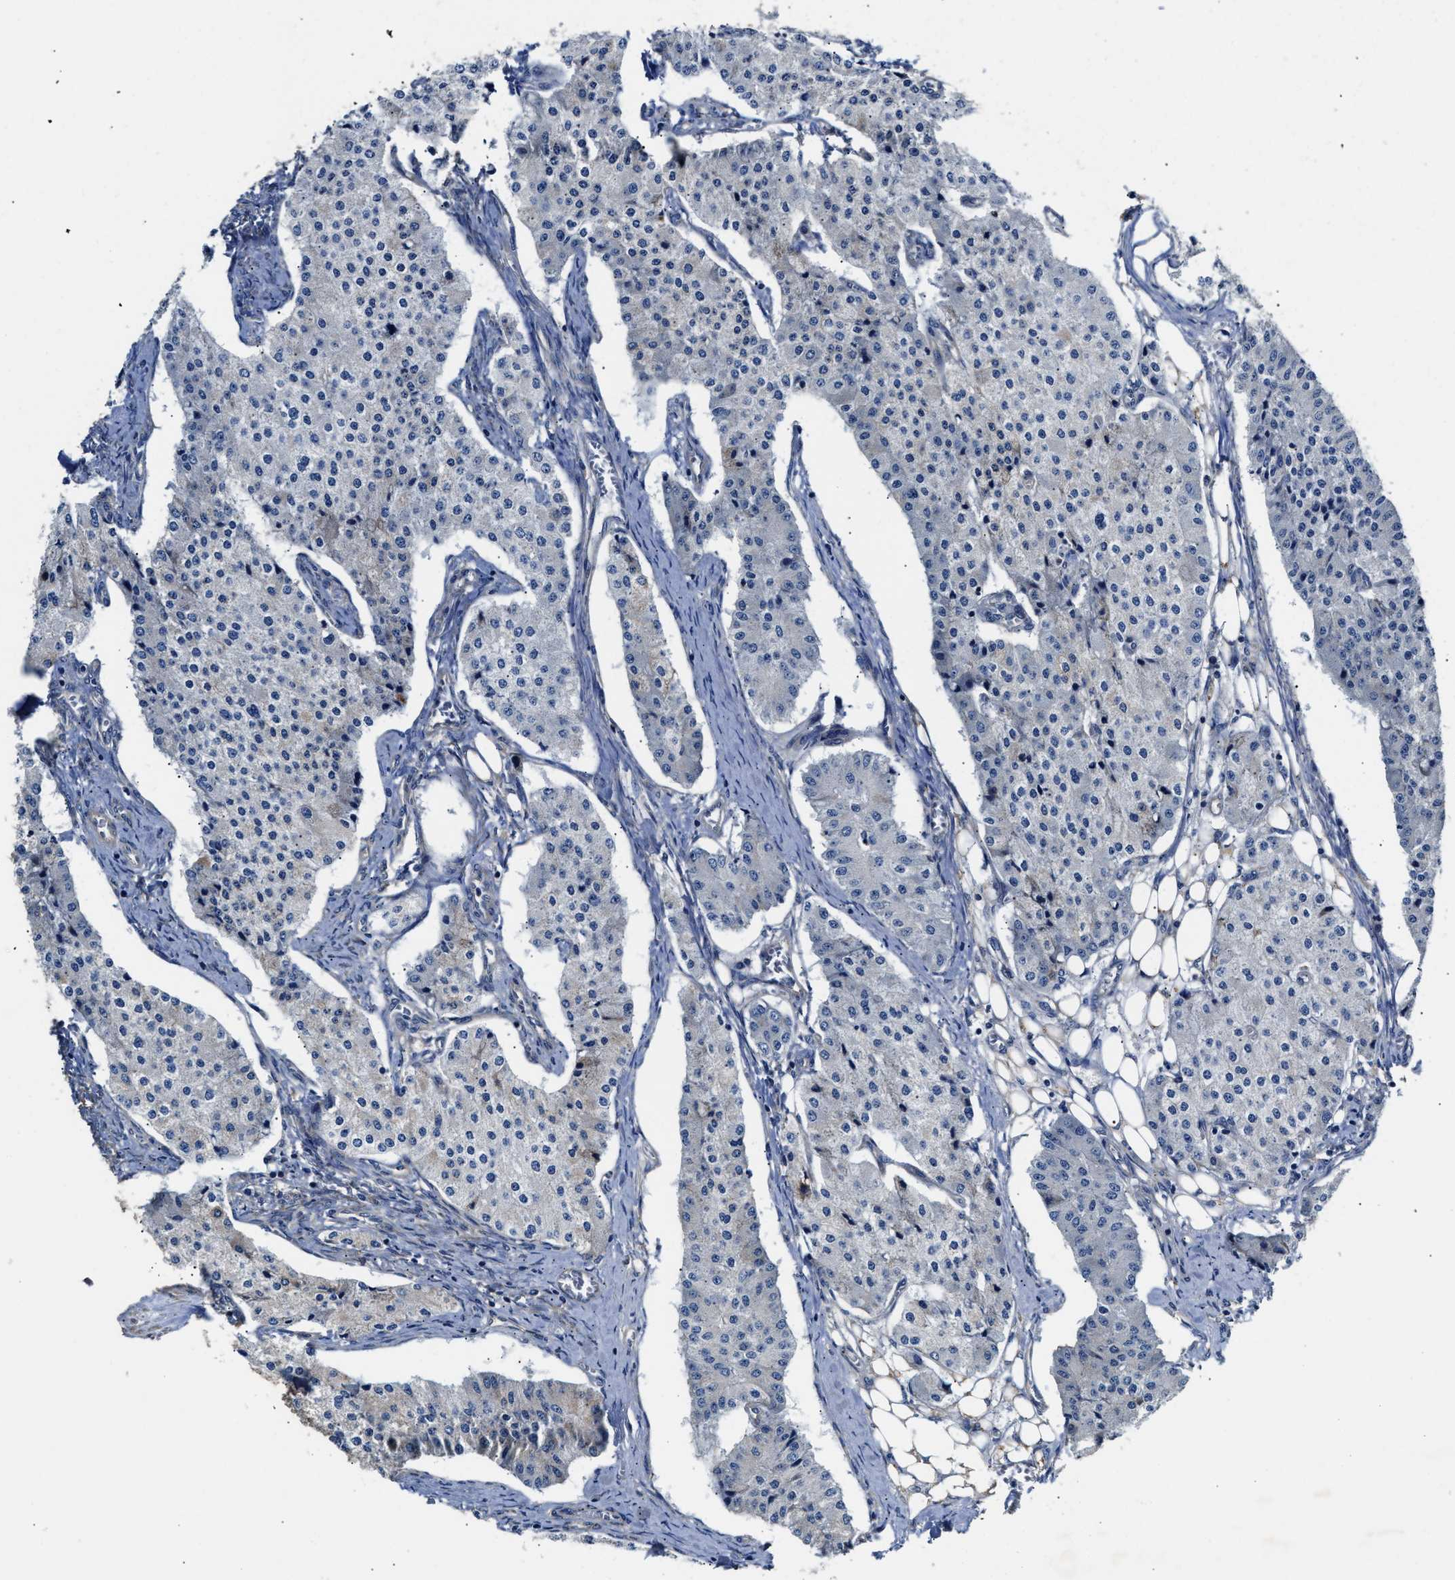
{"staining": {"intensity": "negative", "quantity": "none", "location": "none"}, "tissue": "carcinoid", "cell_type": "Tumor cells", "image_type": "cancer", "snomed": [{"axis": "morphology", "description": "Carcinoid, malignant, NOS"}, {"axis": "topography", "description": "Colon"}], "caption": "High magnification brightfield microscopy of carcinoid stained with DAB (brown) and counterstained with hematoxylin (blue): tumor cells show no significant expression.", "gene": "TEX2", "patient": {"sex": "female", "age": 52}}